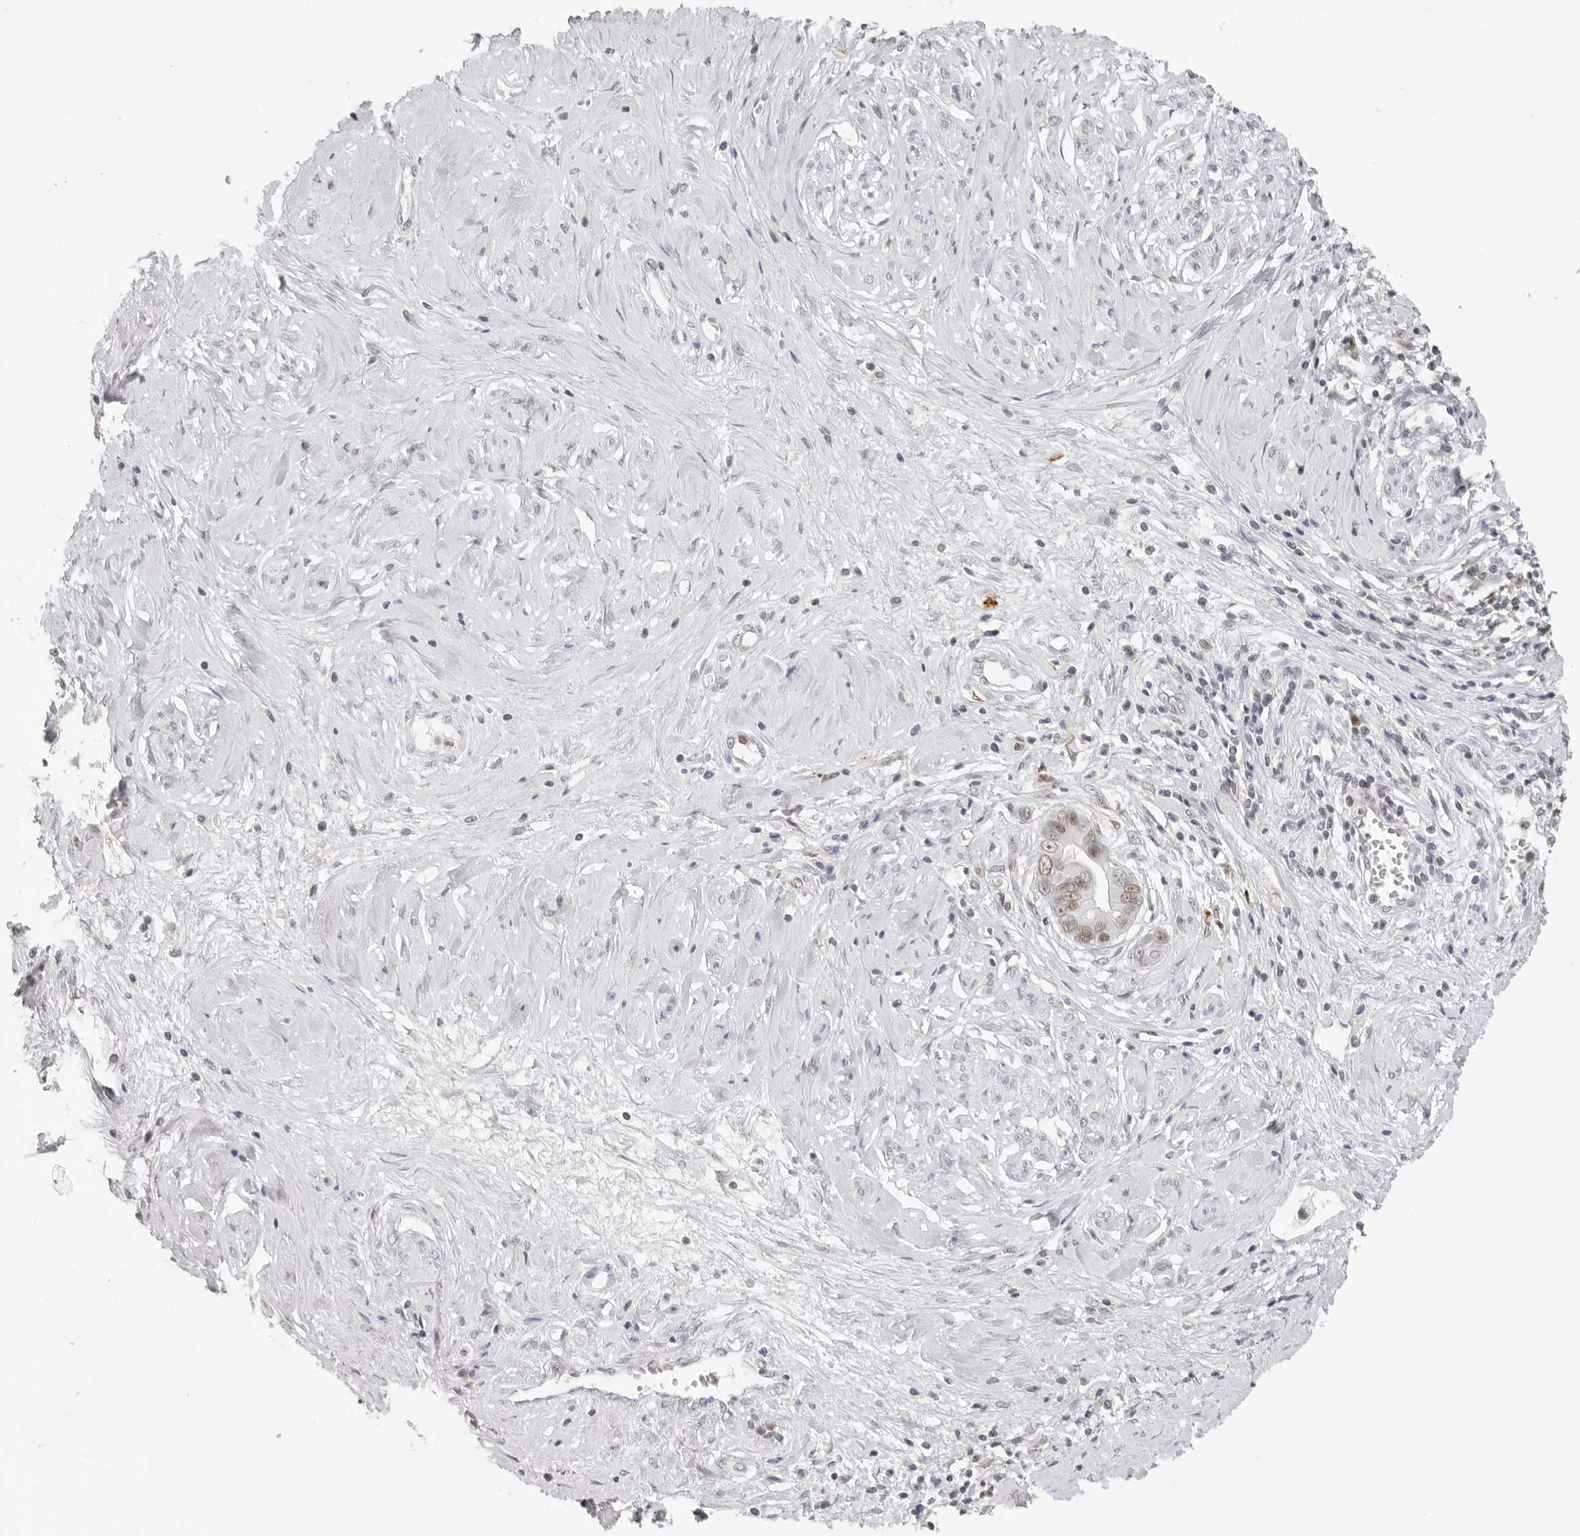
{"staining": {"intensity": "moderate", "quantity": ">75%", "location": "nuclear"}, "tissue": "cervical cancer", "cell_type": "Tumor cells", "image_type": "cancer", "snomed": [{"axis": "morphology", "description": "Adenocarcinoma, NOS"}, {"axis": "topography", "description": "Cervix"}], "caption": "Immunohistochemical staining of cervical adenocarcinoma exhibits medium levels of moderate nuclear staining in about >75% of tumor cells.", "gene": "MSH6", "patient": {"sex": "female", "age": 44}}